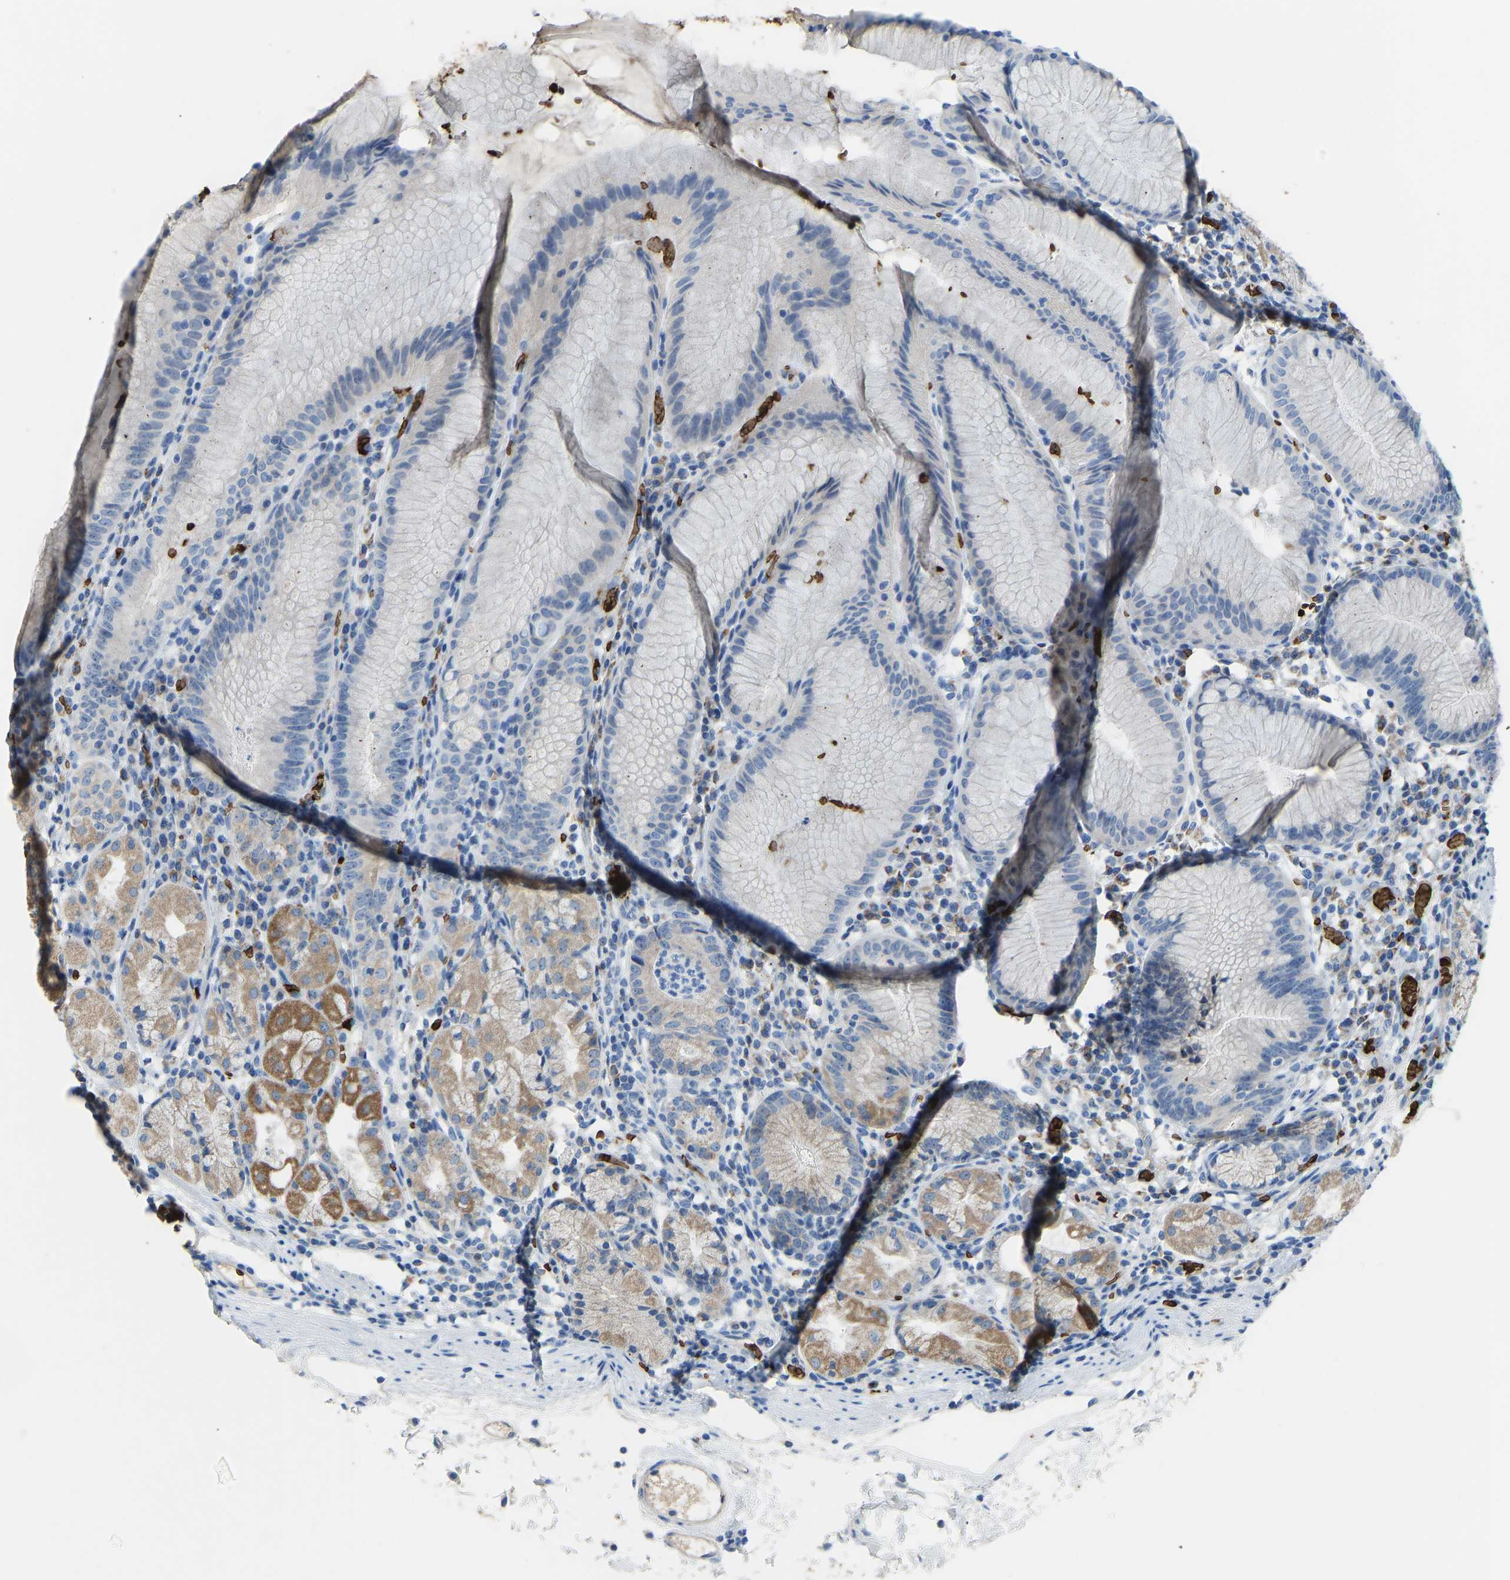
{"staining": {"intensity": "strong", "quantity": "<25%", "location": "cytoplasmic/membranous,nuclear"}, "tissue": "stomach", "cell_type": "Glandular cells", "image_type": "normal", "snomed": [{"axis": "morphology", "description": "Normal tissue, NOS"}, {"axis": "topography", "description": "Stomach"}, {"axis": "topography", "description": "Stomach, lower"}], "caption": "Strong cytoplasmic/membranous,nuclear staining is seen in about <25% of glandular cells in normal stomach. The protein of interest is stained brown, and the nuclei are stained in blue (DAB (3,3'-diaminobenzidine) IHC with brightfield microscopy, high magnification).", "gene": "PIGS", "patient": {"sex": "female", "age": 75}}